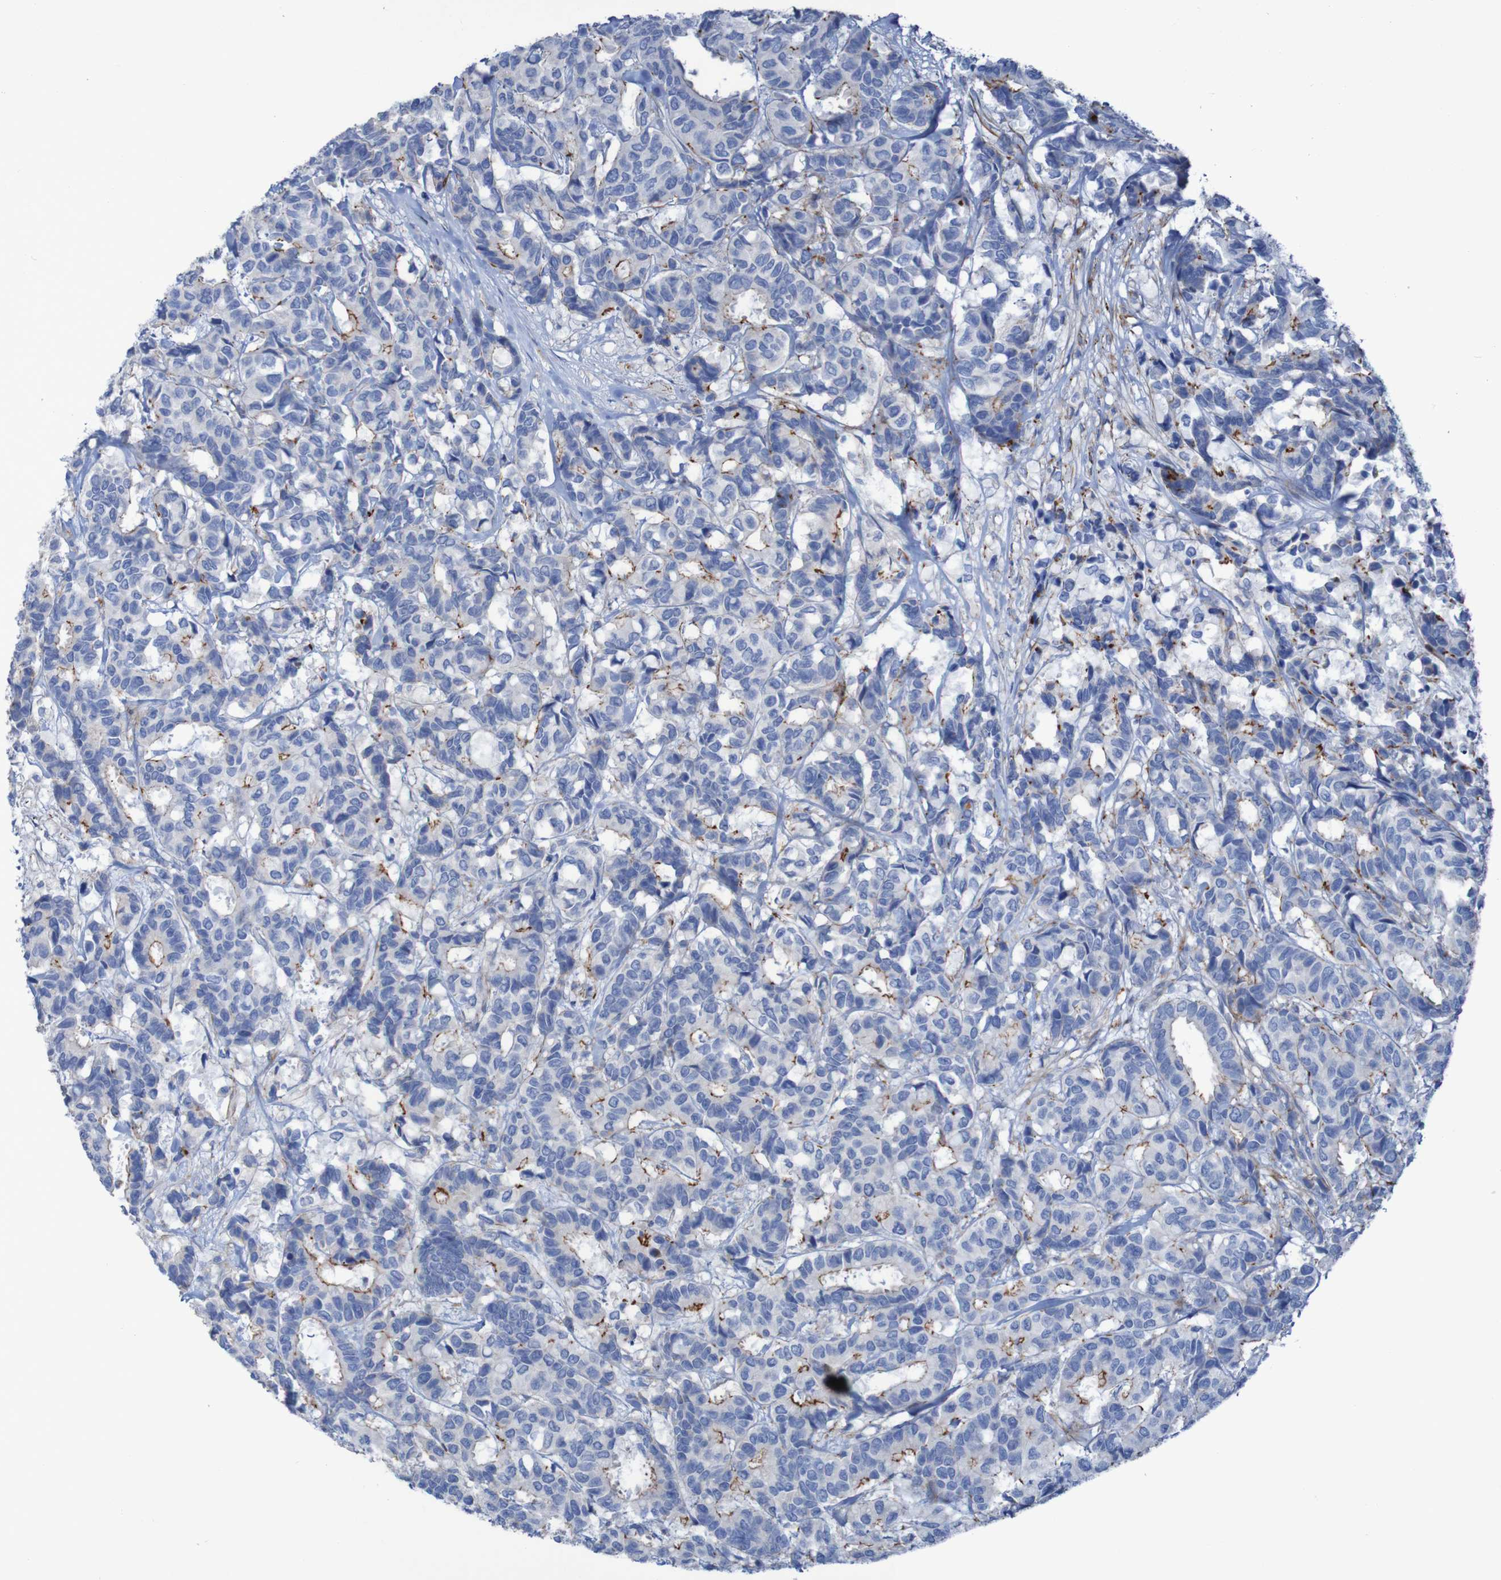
{"staining": {"intensity": "strong", "quantity": "<25%", "location": "cytoplasmic/membranous"}, "tissue": "breast cancer", "cell_type": "Tumor cells", "image_type": "cancer", "snomed": [{"axis": "morphology", "description": "Duct carcinoma"}, {"axis": "topography", "description": "Breast"}], "caption": "A brown stain shows strong cytoplasmic/membranous positivity of a protein in breast intraductal carcinoma tumor cells.", "gene": "RNF182", "patient": {"sex": "female", "age": 87}}